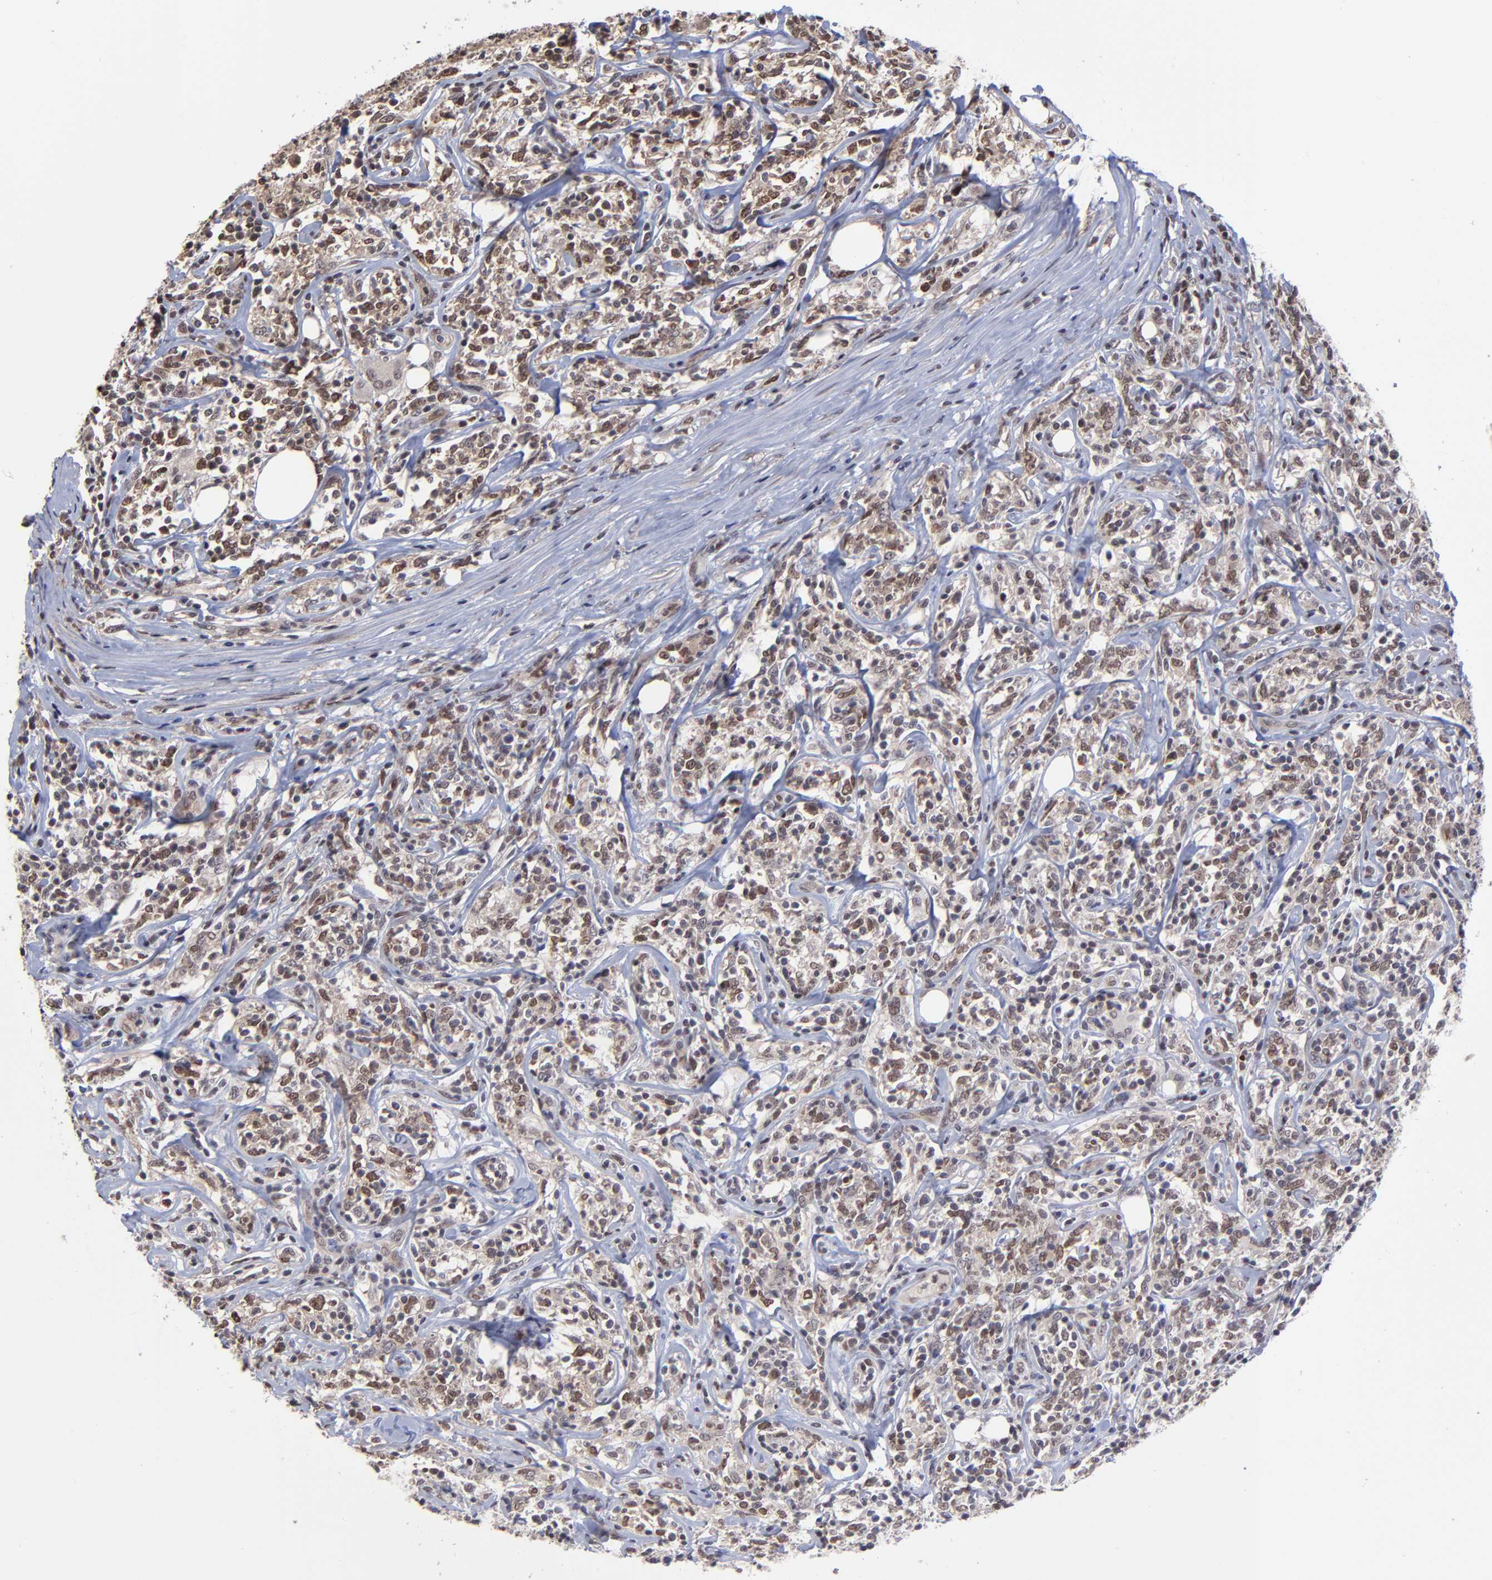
{"staining": {"intensity": "weak", "quantity": "25%-75%", "location": "cytoplasmic/membranous,nuclear"}, "tissue": "lymphoma", "cell_type": "Tumor cells", "image_type": "cancer", "snomed": [{"axis": "morphology", "description": "Malignant lymphoma, non-Hodgkin's type, High grade"}, {"axis": "topography", "description": "Lymph node"}], "caption": "Immunohistochemical staining of human malignant lymphoma, non-Hodgkin's type (high-grade) demonstrates low levels of weak cytoplasmic/membranous and nuclear expression in about 25%-75% of tumor cells.", "gene": "ZNF419", "patient": {"sex": "female", "age": 84}}